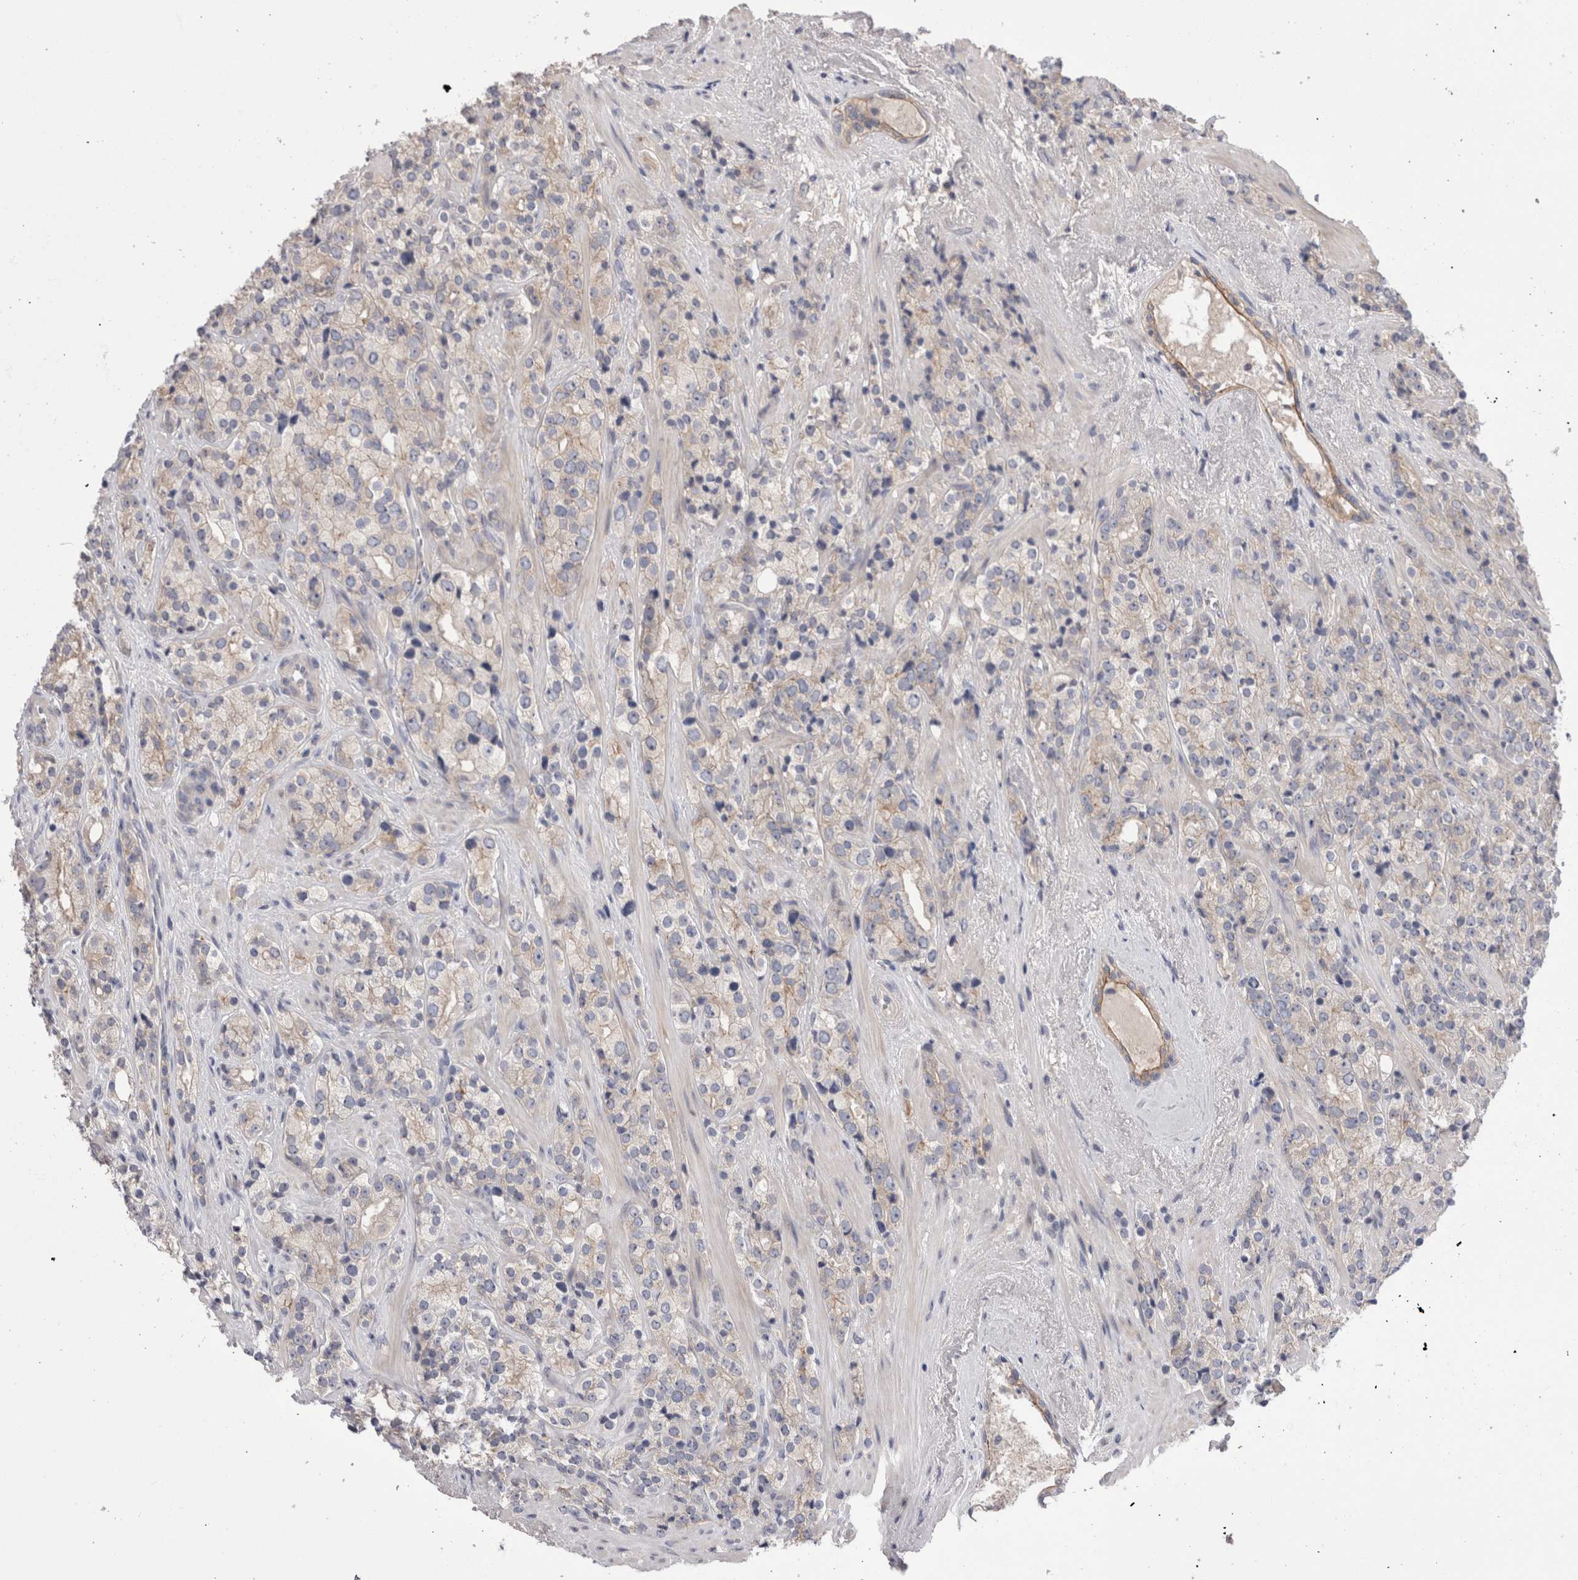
{"staining": {"intensity": "negative", "quantity": "none", "location": "none"}, "tissue": "prostate cancer", "cell_type": "Tumor cells", "image_type": "cancer", "snomed": [{"axis": "morphology", "description": "Adenocarcinoma, High grade"}, {"axis": "topography", "description": "Prostate"}], "caption": "Prostate adenocarcinoma (high-grade) stained for a protein using IHC shows no staining tumor cells.", "gene": "OTOR", "patient": {"sex": "male", "age": 71}}